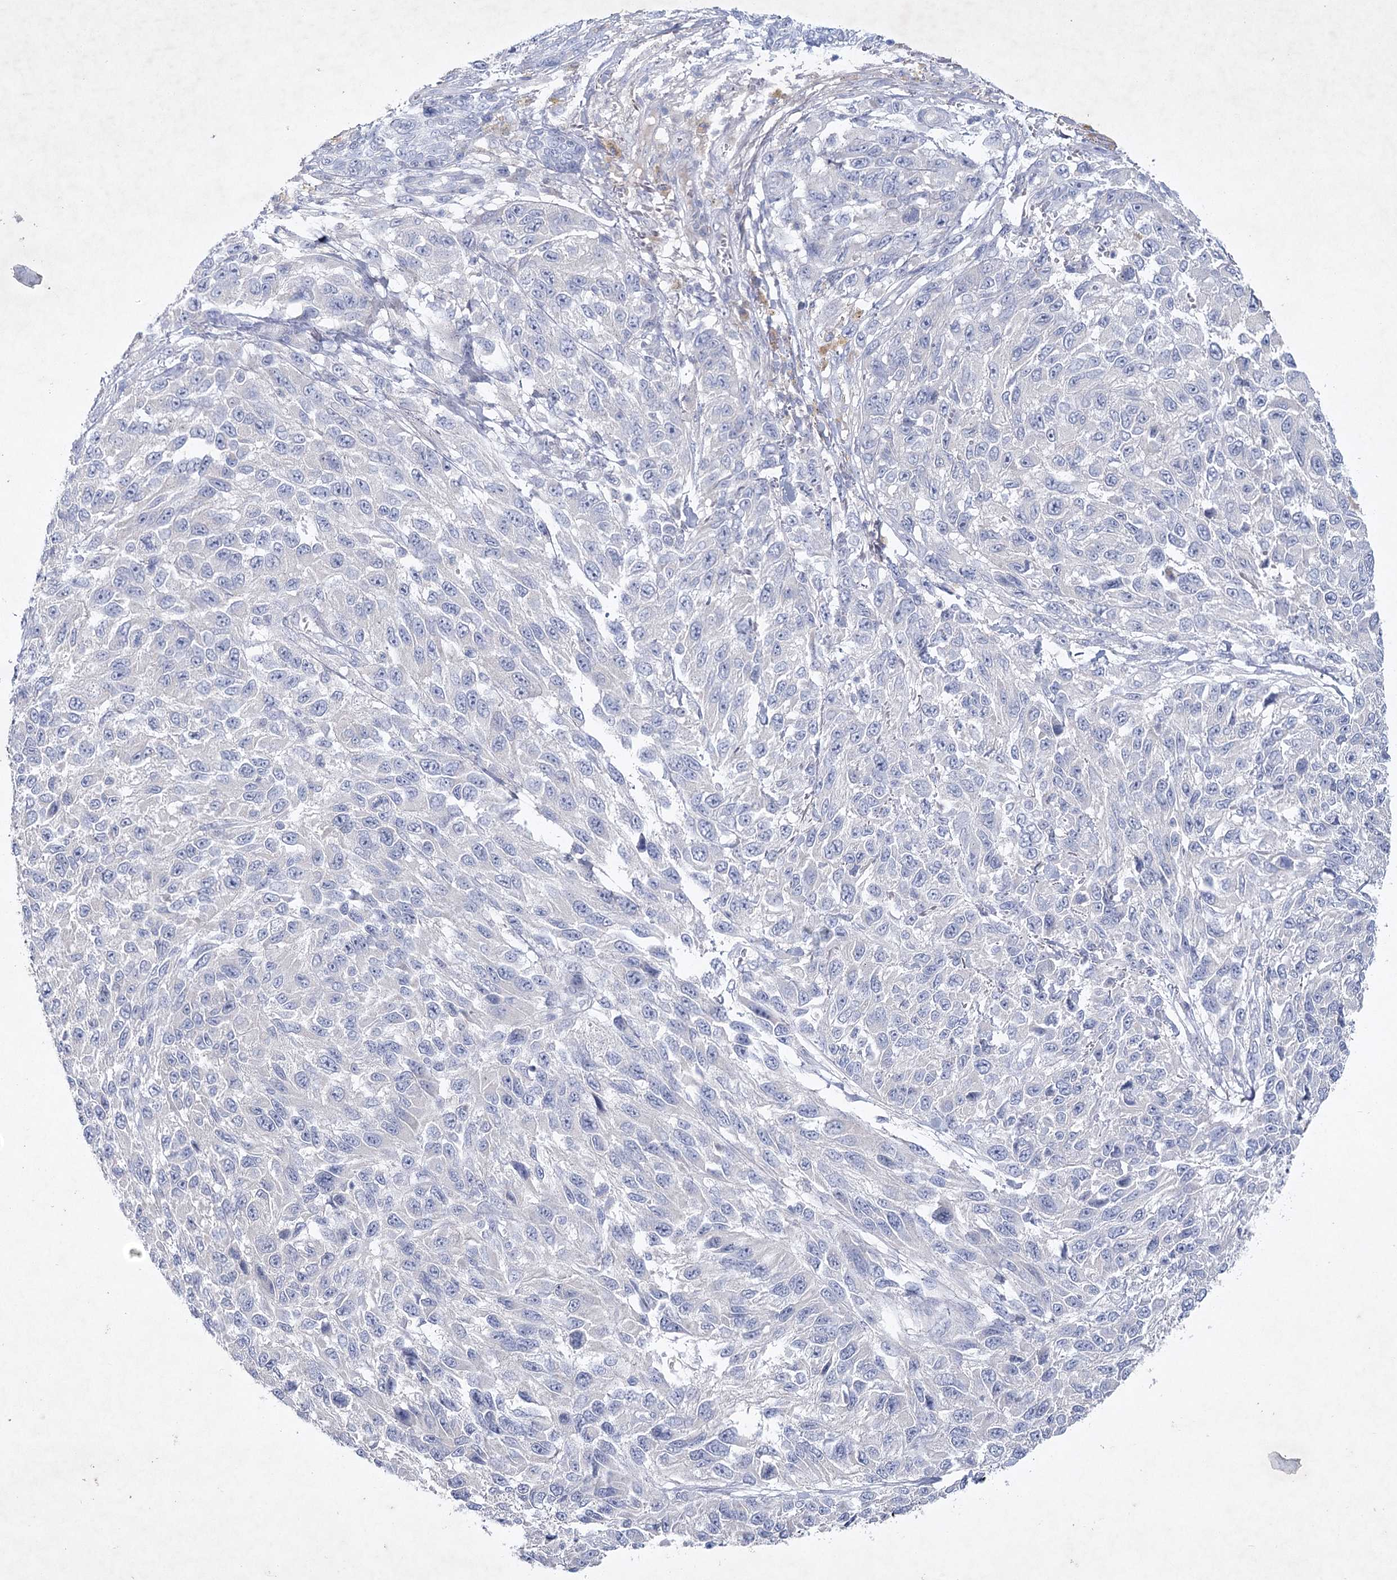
{"staining": {"intensity": "negative", "quantity": "none", "location": "none"}, "tissue": "melanoma", "cell_type": "Tumor cells", "image_type": "cancer", "snomed": [{"axis": "morphology", "description": "Malignant melanoma, NOS"}, {"axis": "topography", "description": "Skin"}], "caption": "A high-resolution photomicrograph shows IHC staining of malignant melanoma, which displays no significant staining in tumor cells.", "gene": "MAP3K13", "patient": {"sex": "female", "age": 96}}